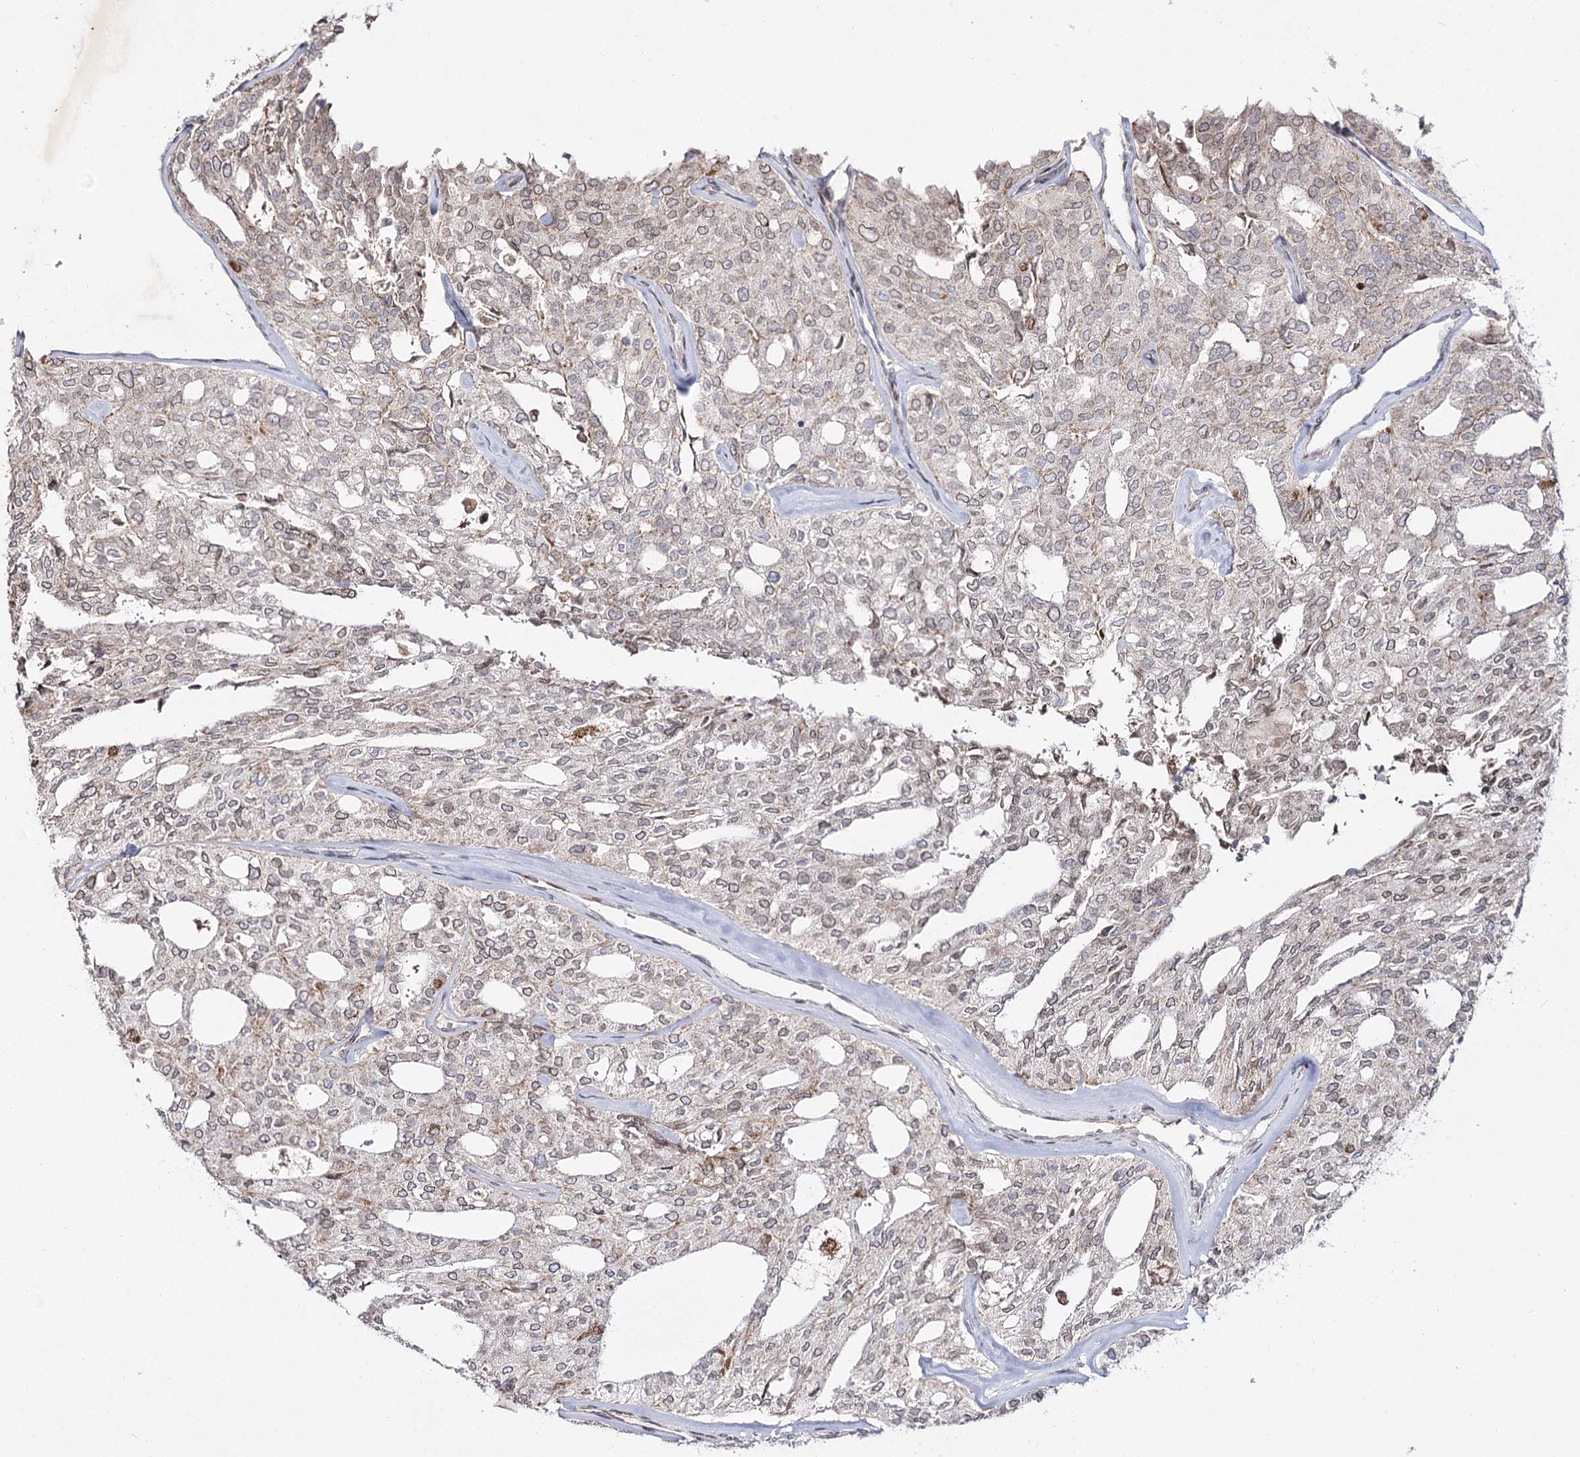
{"staining": {"intensity": "moderate", "quantity": "<25%", "location": "cytoplasmic/membranous"}, "tissue": "thyroid cancer", "cell_type": "Tumor cells", "image_type": "cancer", "snomed": [{"axis": "morphology", "description": "Follicular adenoma carcinoma, NOS"}, {"axis": "topography", "description": "Thyroid gland"}], "caption": "The image shows a brown stain indicating the presence of a protein in the cytoplasmic/membranous of tumor cells in thyroid cancer (follicular adenoma carcinoma).", "gene": "C11orf80", "patient": {"sex": "male", "age": 75}}